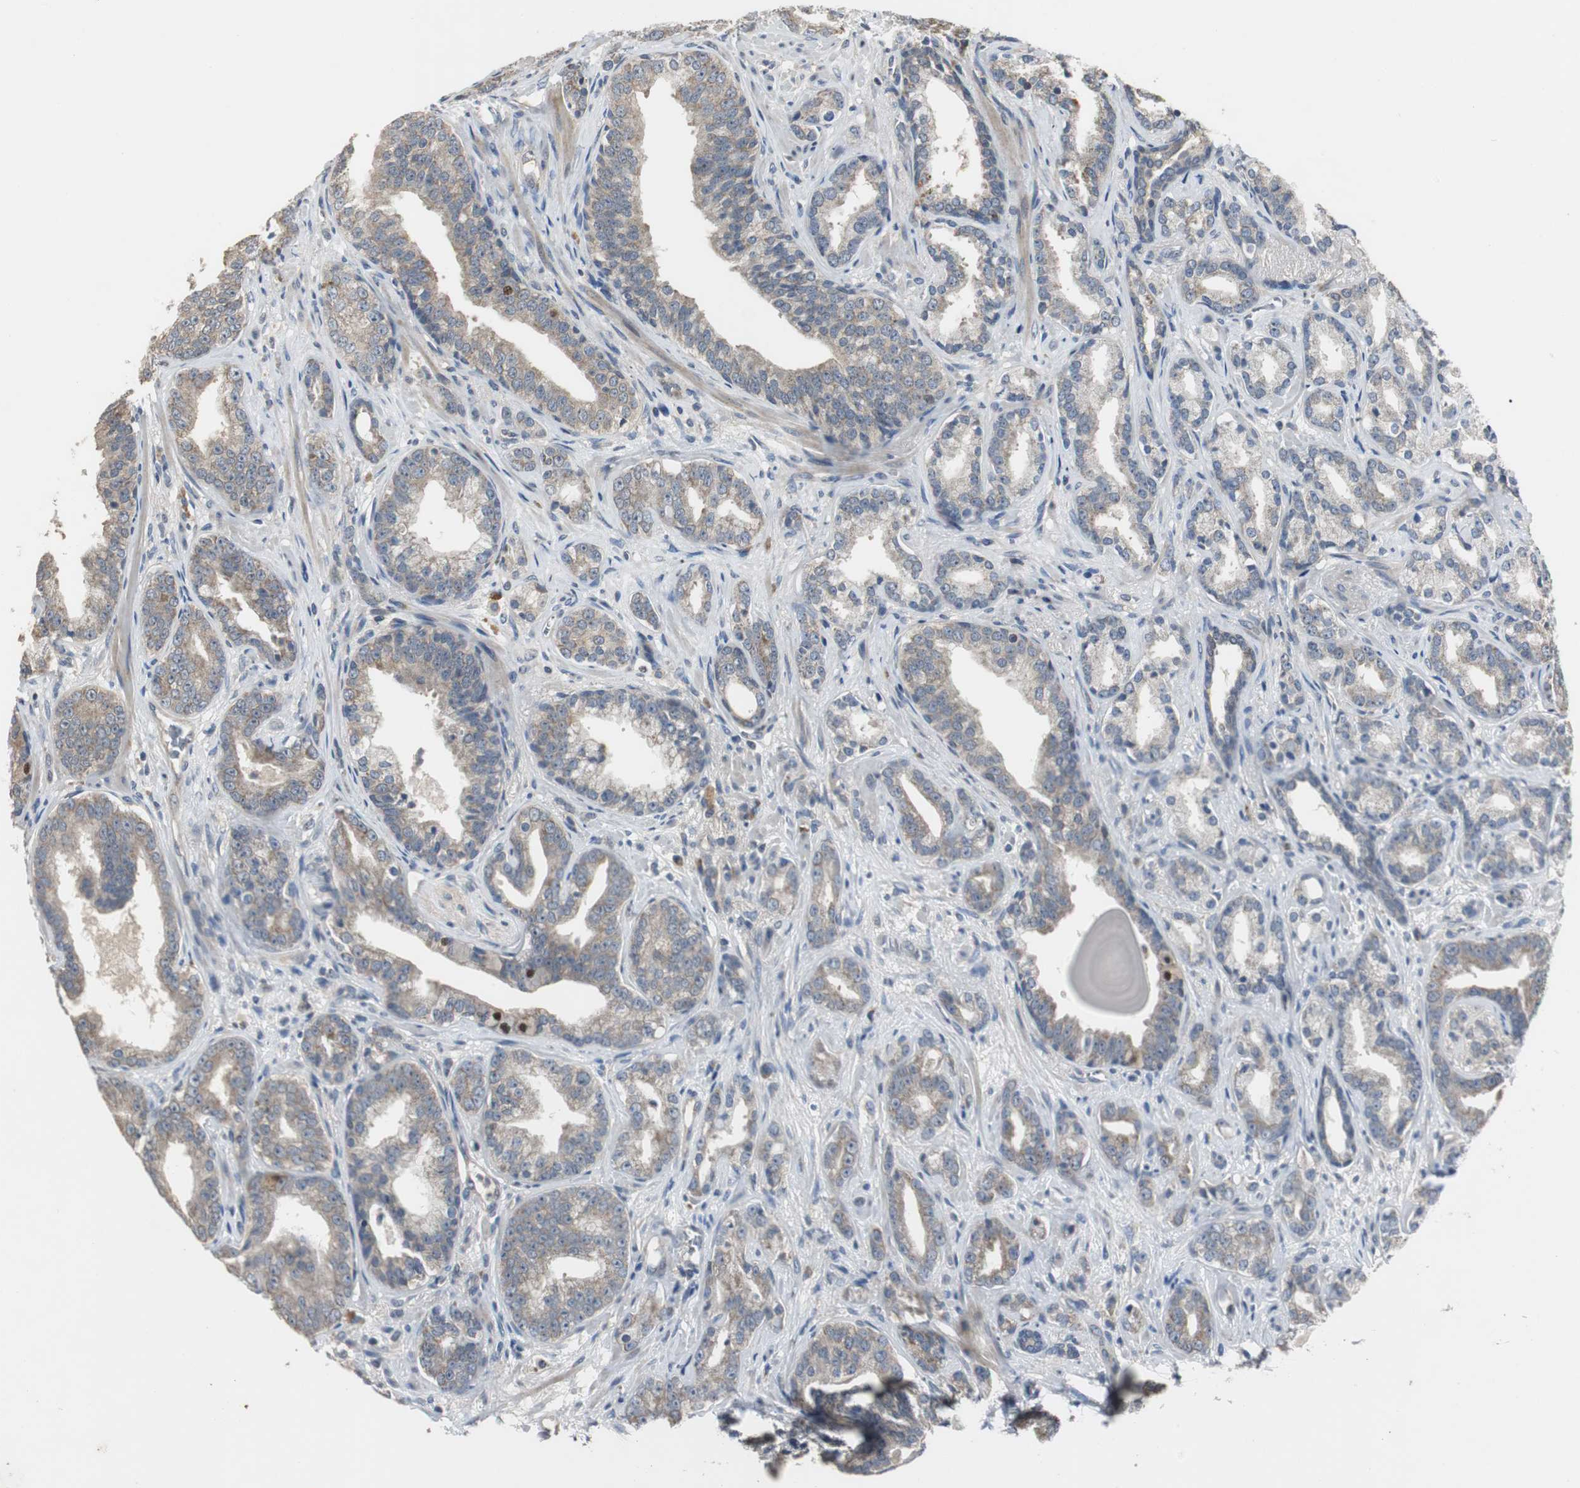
{"staining": {"intensity": "weak", "quantity": ">75%", "location": "cytoplasmic/membranous"}, "tissue": "prostate cancer", "cell_type": "Tumor cells", "image_type": "cancer", "snomed": [{"axis": "morphology", "description": "Adenocarcinoma, Low grade"}, {"axis": "topography", "description": "Prostate"}], "caption": "Adenocarcinoma (low-grade) (prostate) stained with a protein marker exhibits weak staining in tumor cells.", "gene": "MYT1", "patient": {"sex": "male", "age": 63}}